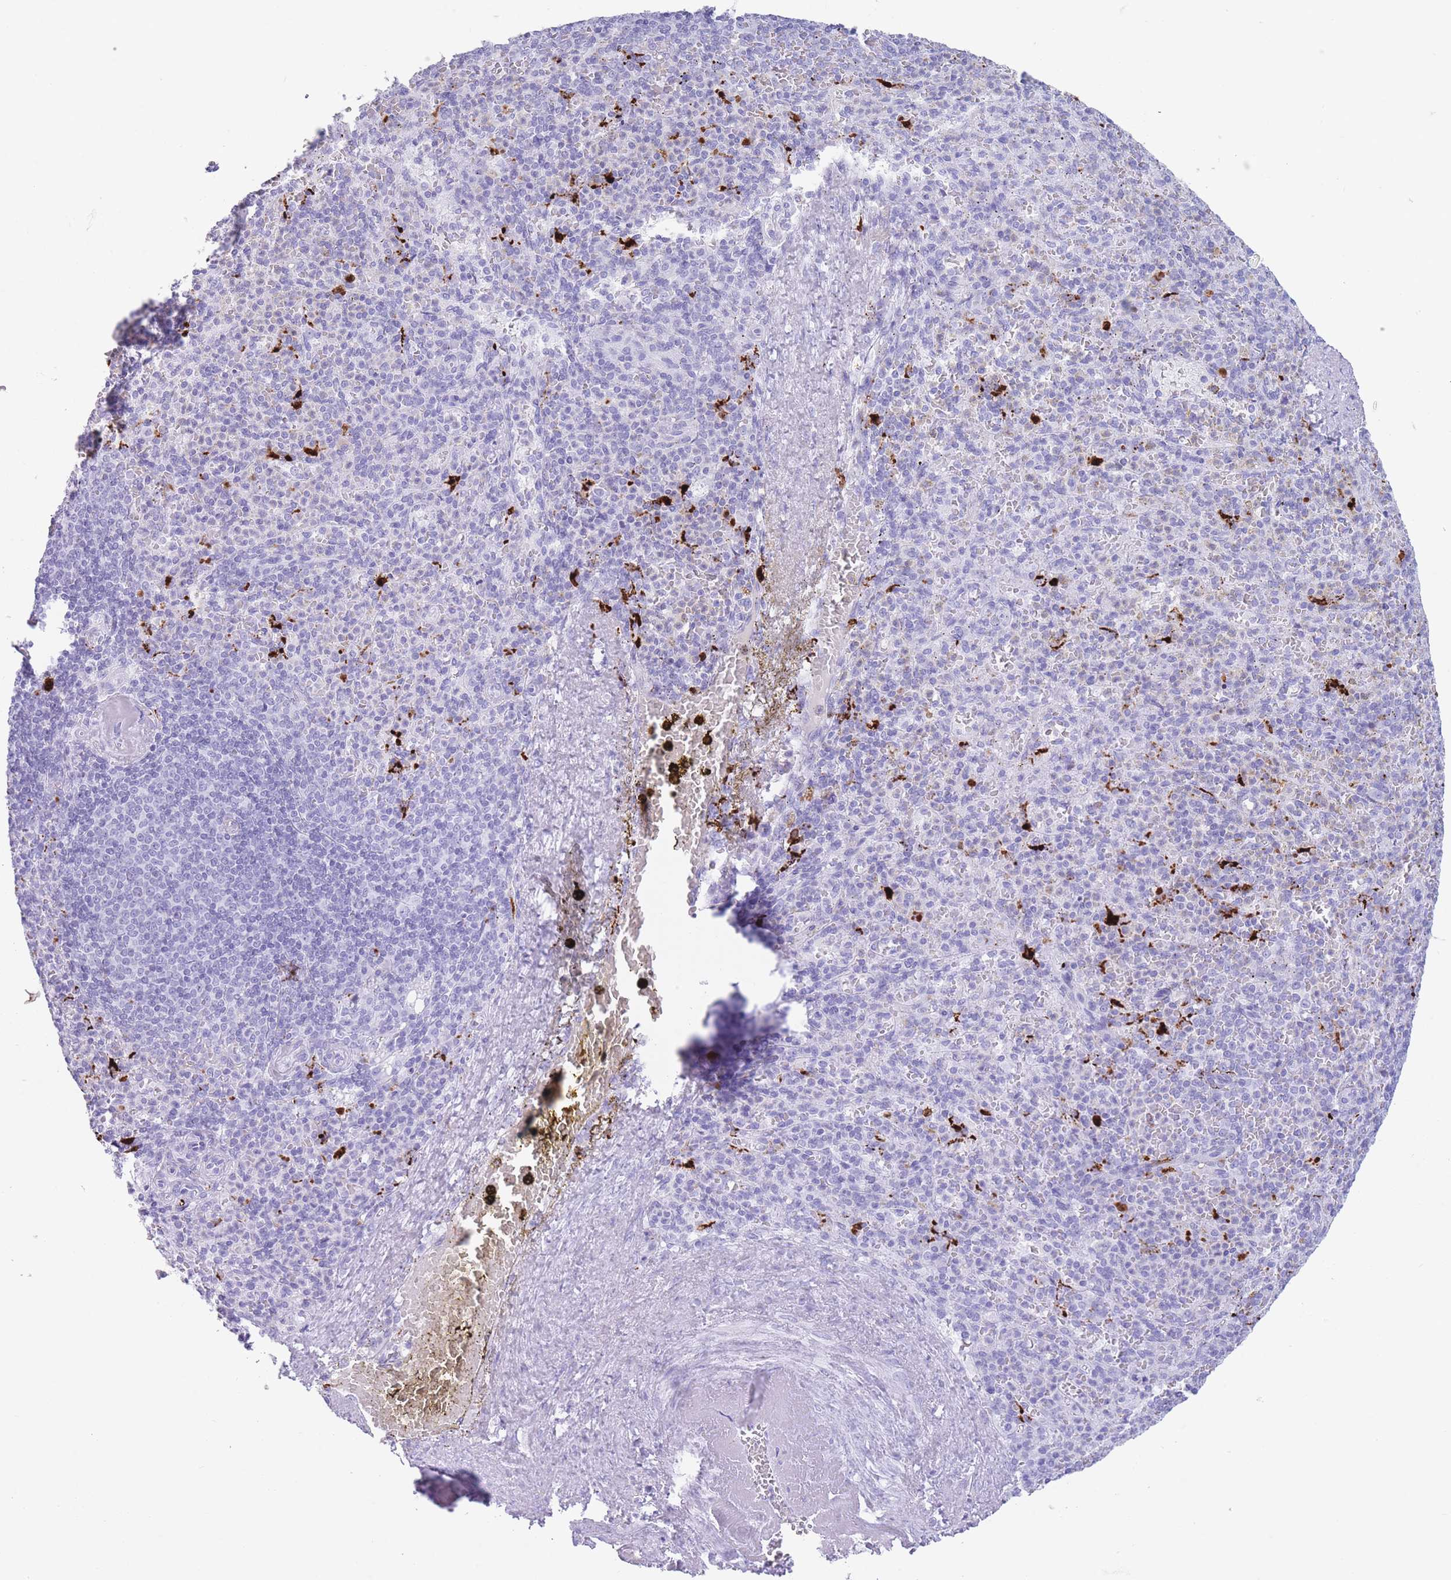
{"staining": {"intensity": "negative", "quantity": "none", "location": "none"}, "tissue": "spleen", "cell_type": "Cells in red pulp", "image_type": "normal", "snomed": [{"axis": "morphology", "description": "Normal tissue, NOS"}, {"axis": "topography", "description": "Spleen"}], "caption": "Immunohistochemistry of benign spleen shows no staining in cells in red pulp. (IHC, brightfield microscopy, high magnification).", "gene": "OR4F16", "patient": {"sex": "female", "age": 74}}